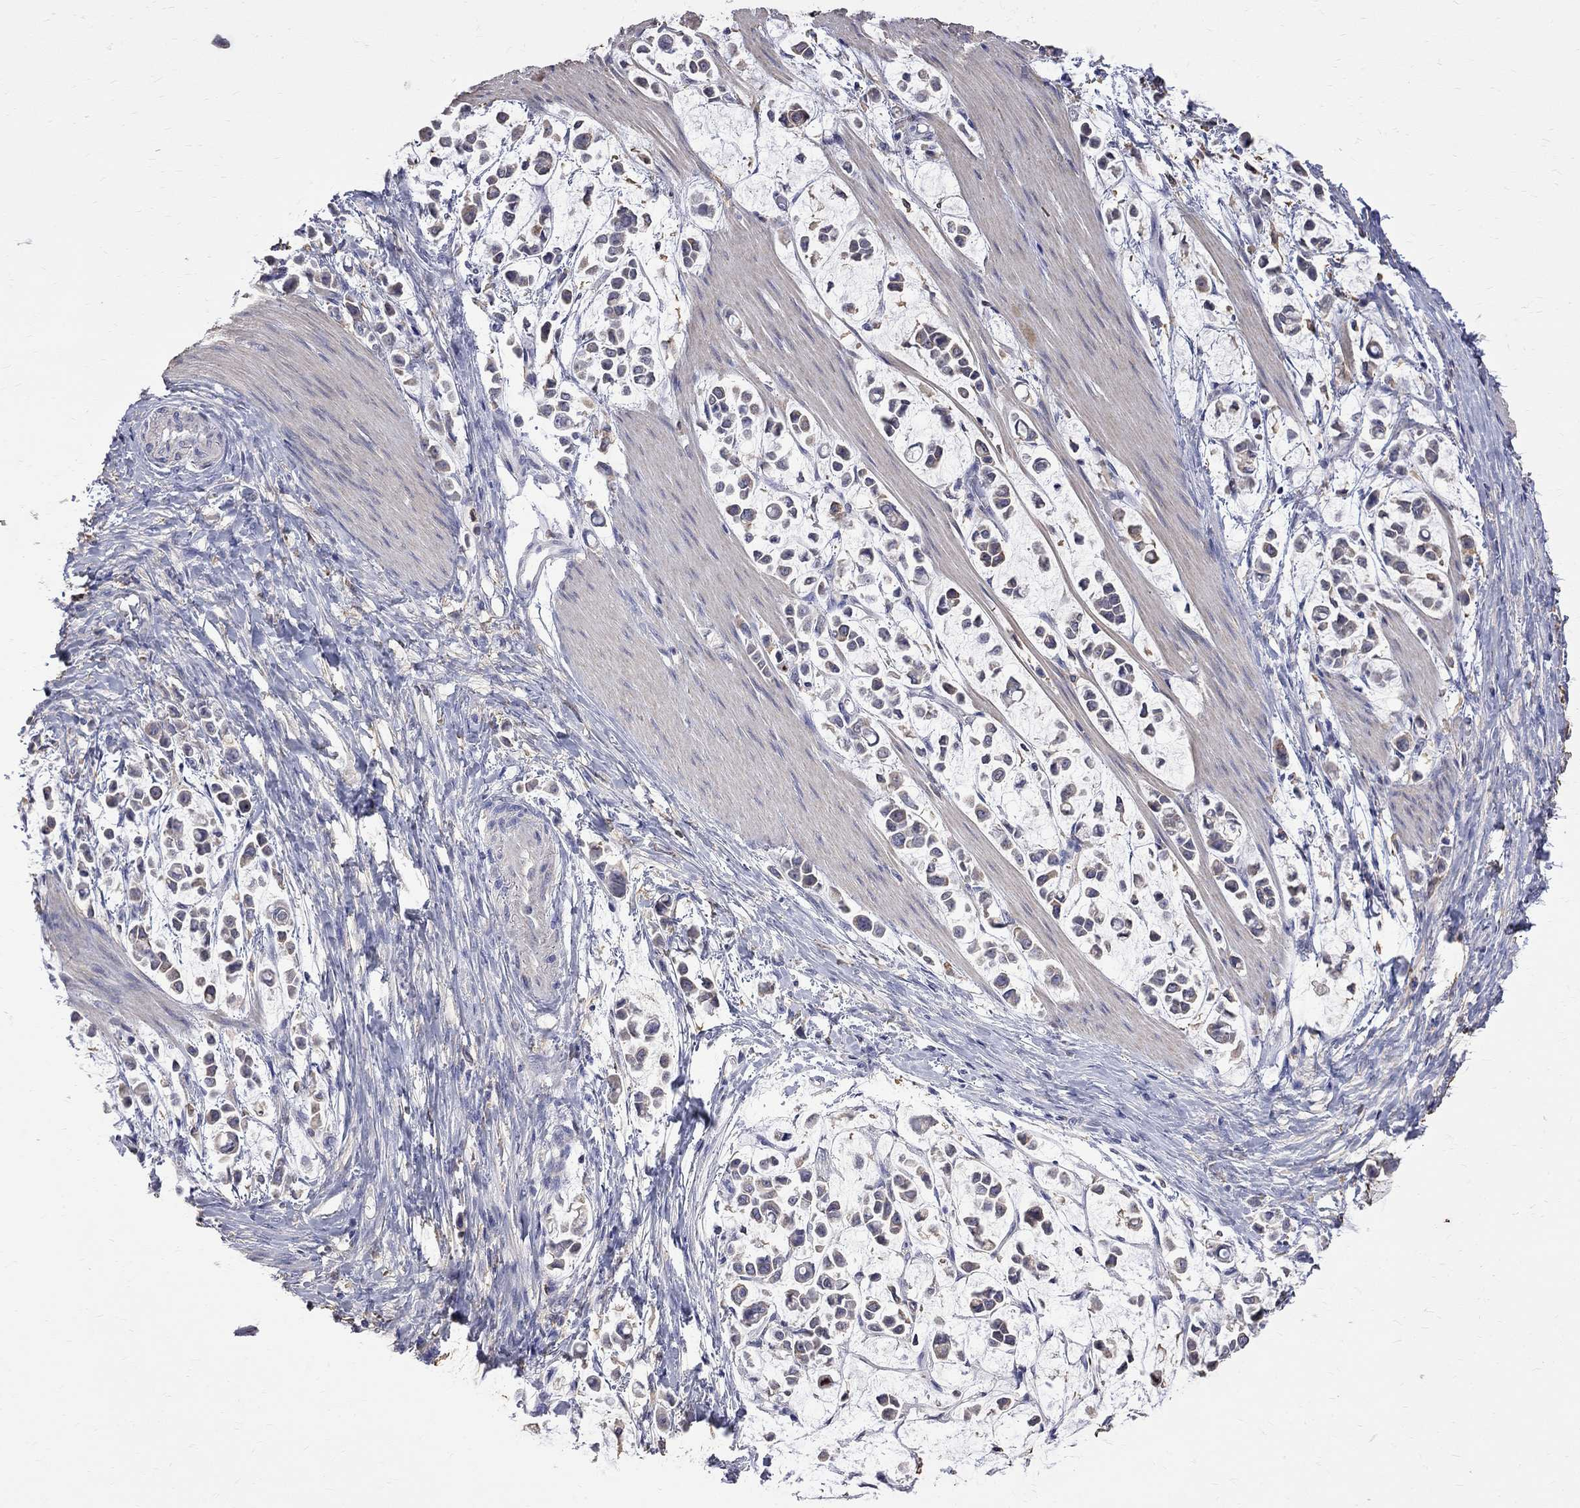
{"staining": {"intensity": "weak", "quantity": "<25%", "location": "cytoplasmic/membranous"}, "tissue": "stomach cancer", "cell_type": "Tumor cells", "image_type": "cancer", "snomed": [{"axis": "morphology", "description": "Adenocarcinoma, NOS"}, {"axis": "topography", "description": "Stomach"}], "caption": "A histopathology image of human stomach cancer (adenocarcinoma) is negative for staining in tumor cells. Nuclei are stained in blue.", "gene": "CKAP2", "patient": {"sex": "male", "age": 82}}